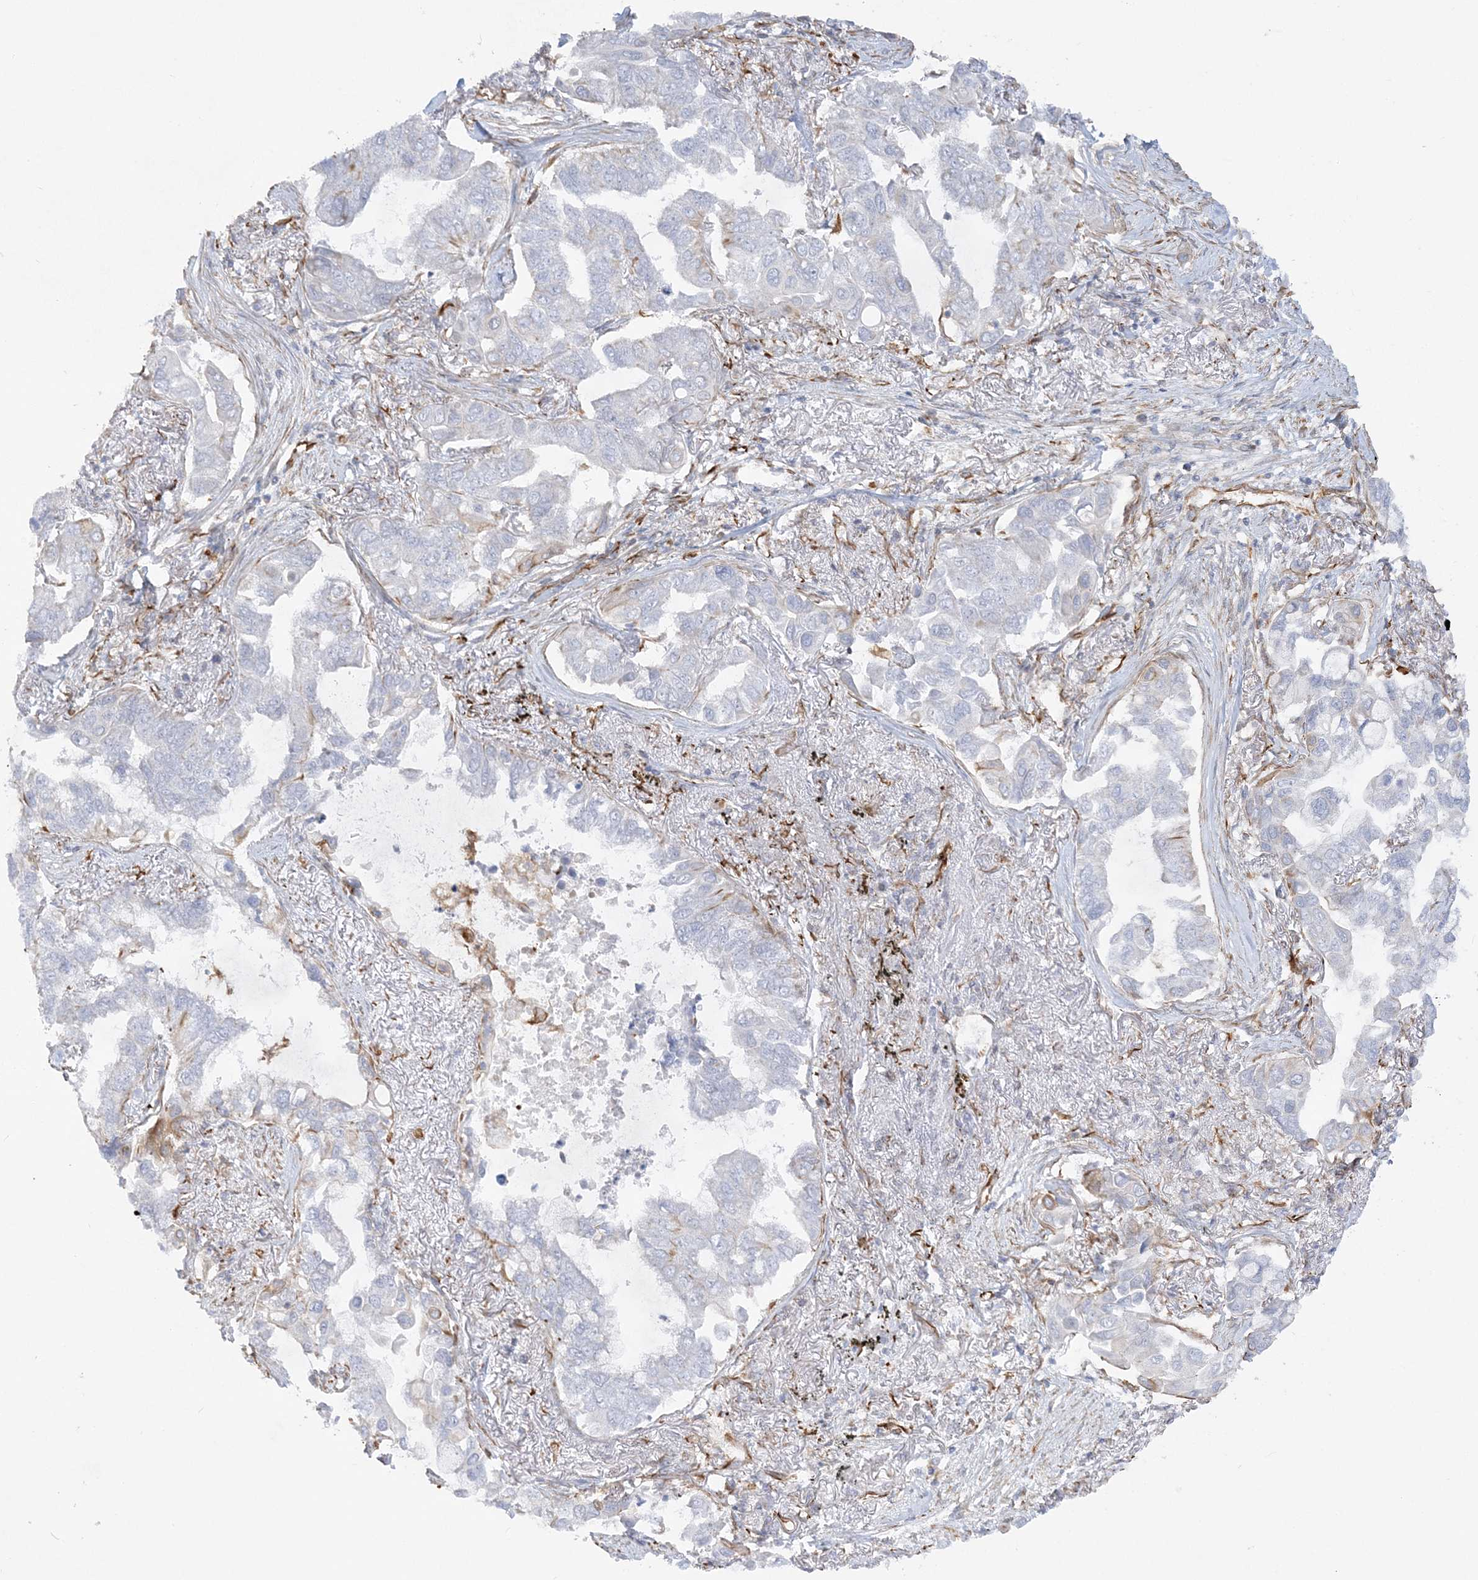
{"staining": {"intensity": "negative", "quantity": "none", "location": "none"}, "tissue": "lung cancer", "cell_type": "Tumor cells", "image_type": "cancer", "snomed": [{"axis": "morphology", "description": "Adenocarcinoma, NOS"}, {"axis": "topography", "description": "Lung"}], "caption": "Immunohistochemistry (IHC) image of neoplastic tissue: lung cancer stained with DAB shows no significant protein staining in tumor cells.", "gene": "SCLT1", "patient": {"sex": "male", "age": 64}}